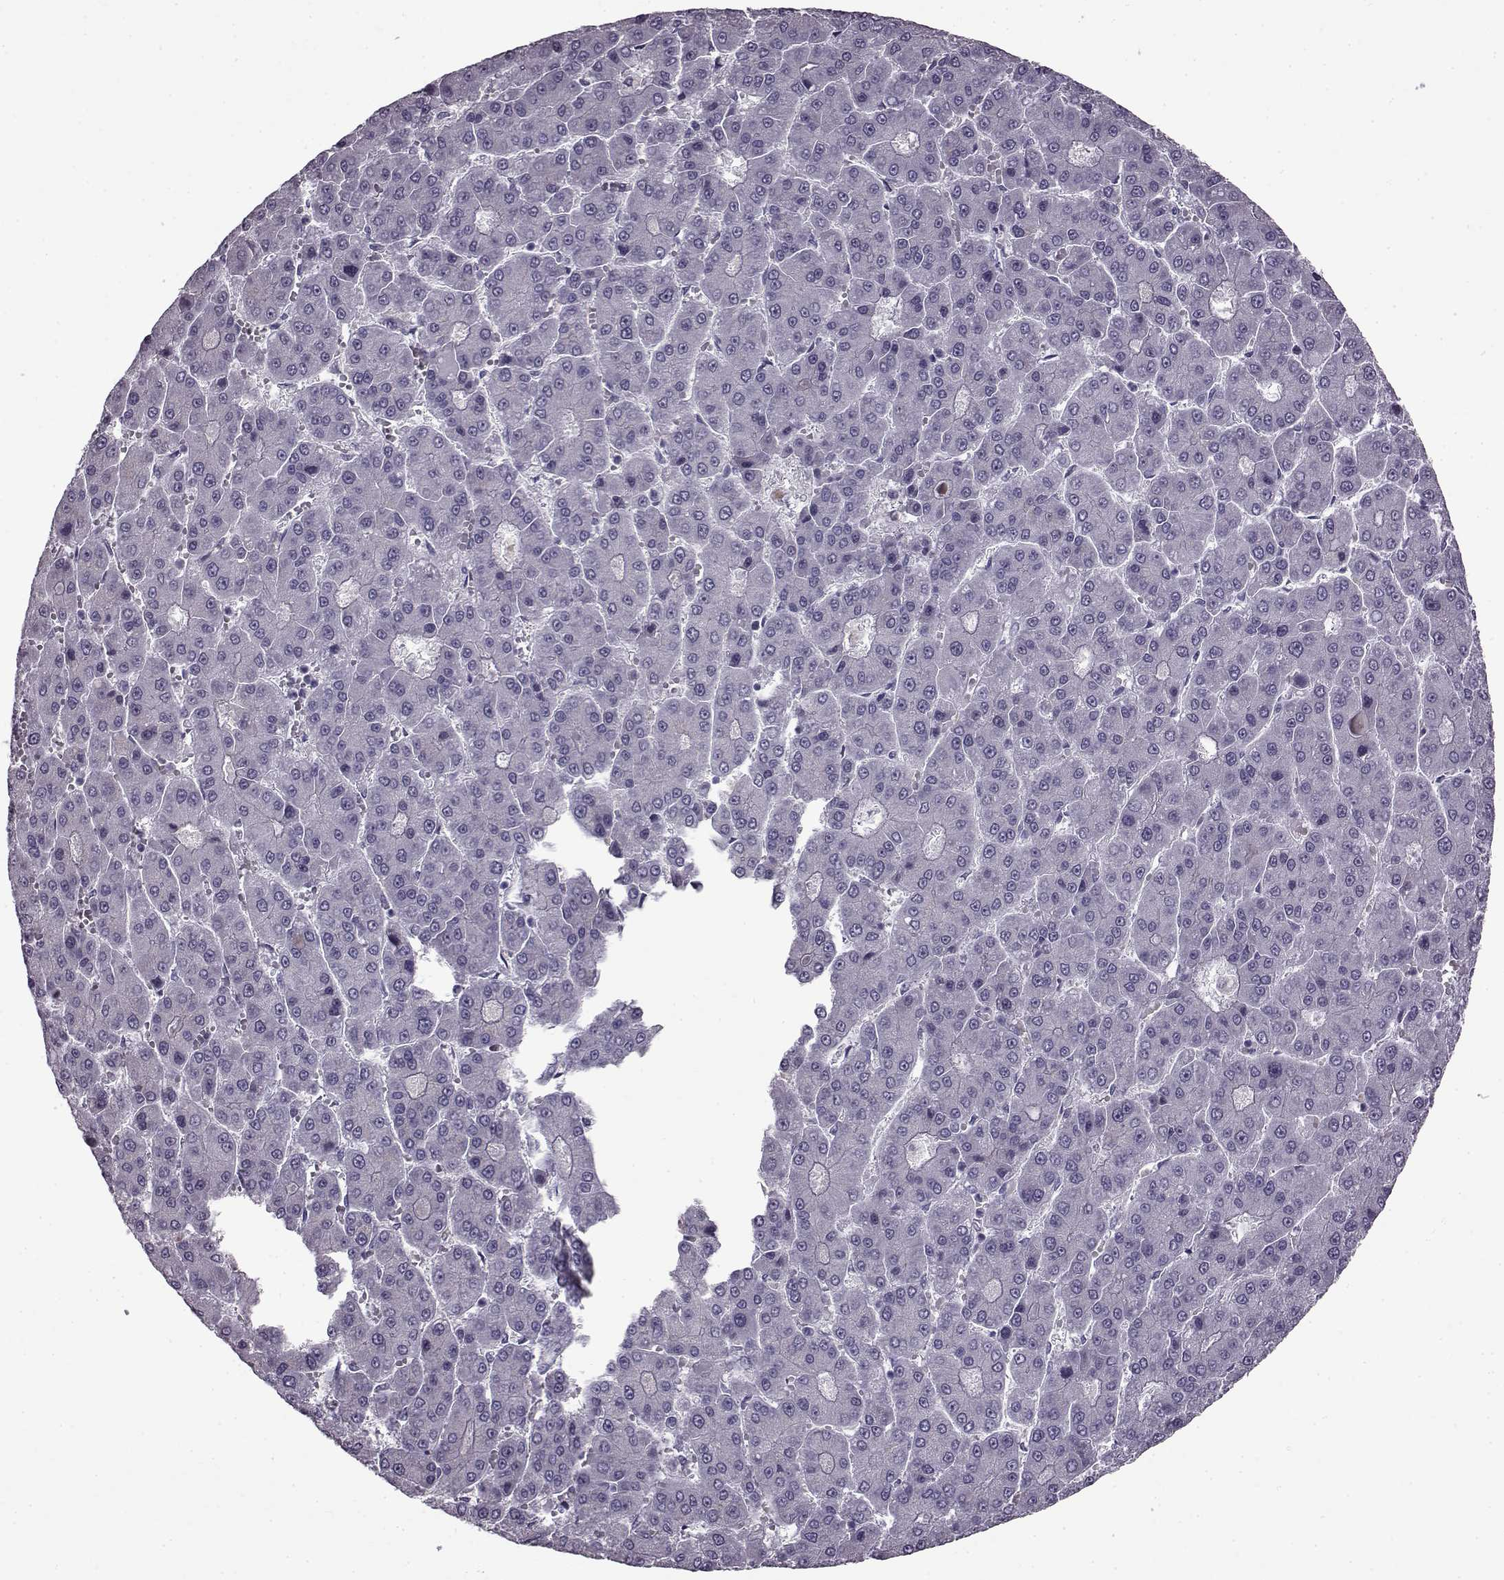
{"staining": {"intensity": "negative", "quantity": "none", "location": "none"}, "tissue": "liver cancer", "cell_type": "Tumor cells", "image_type": "cancer", "snomed": [{"axis": "morphology", "description": "Carcinoma, Hepatocellular, NOS"}, {"axis": "topography", "description": "Liver"}], "caption": "IHC of human hepatocellular carcinoma (liver) reveals no positivity in tumor cells.", "gene": "SLC28A2", "patient": {"sex": "male", "age": 70}}